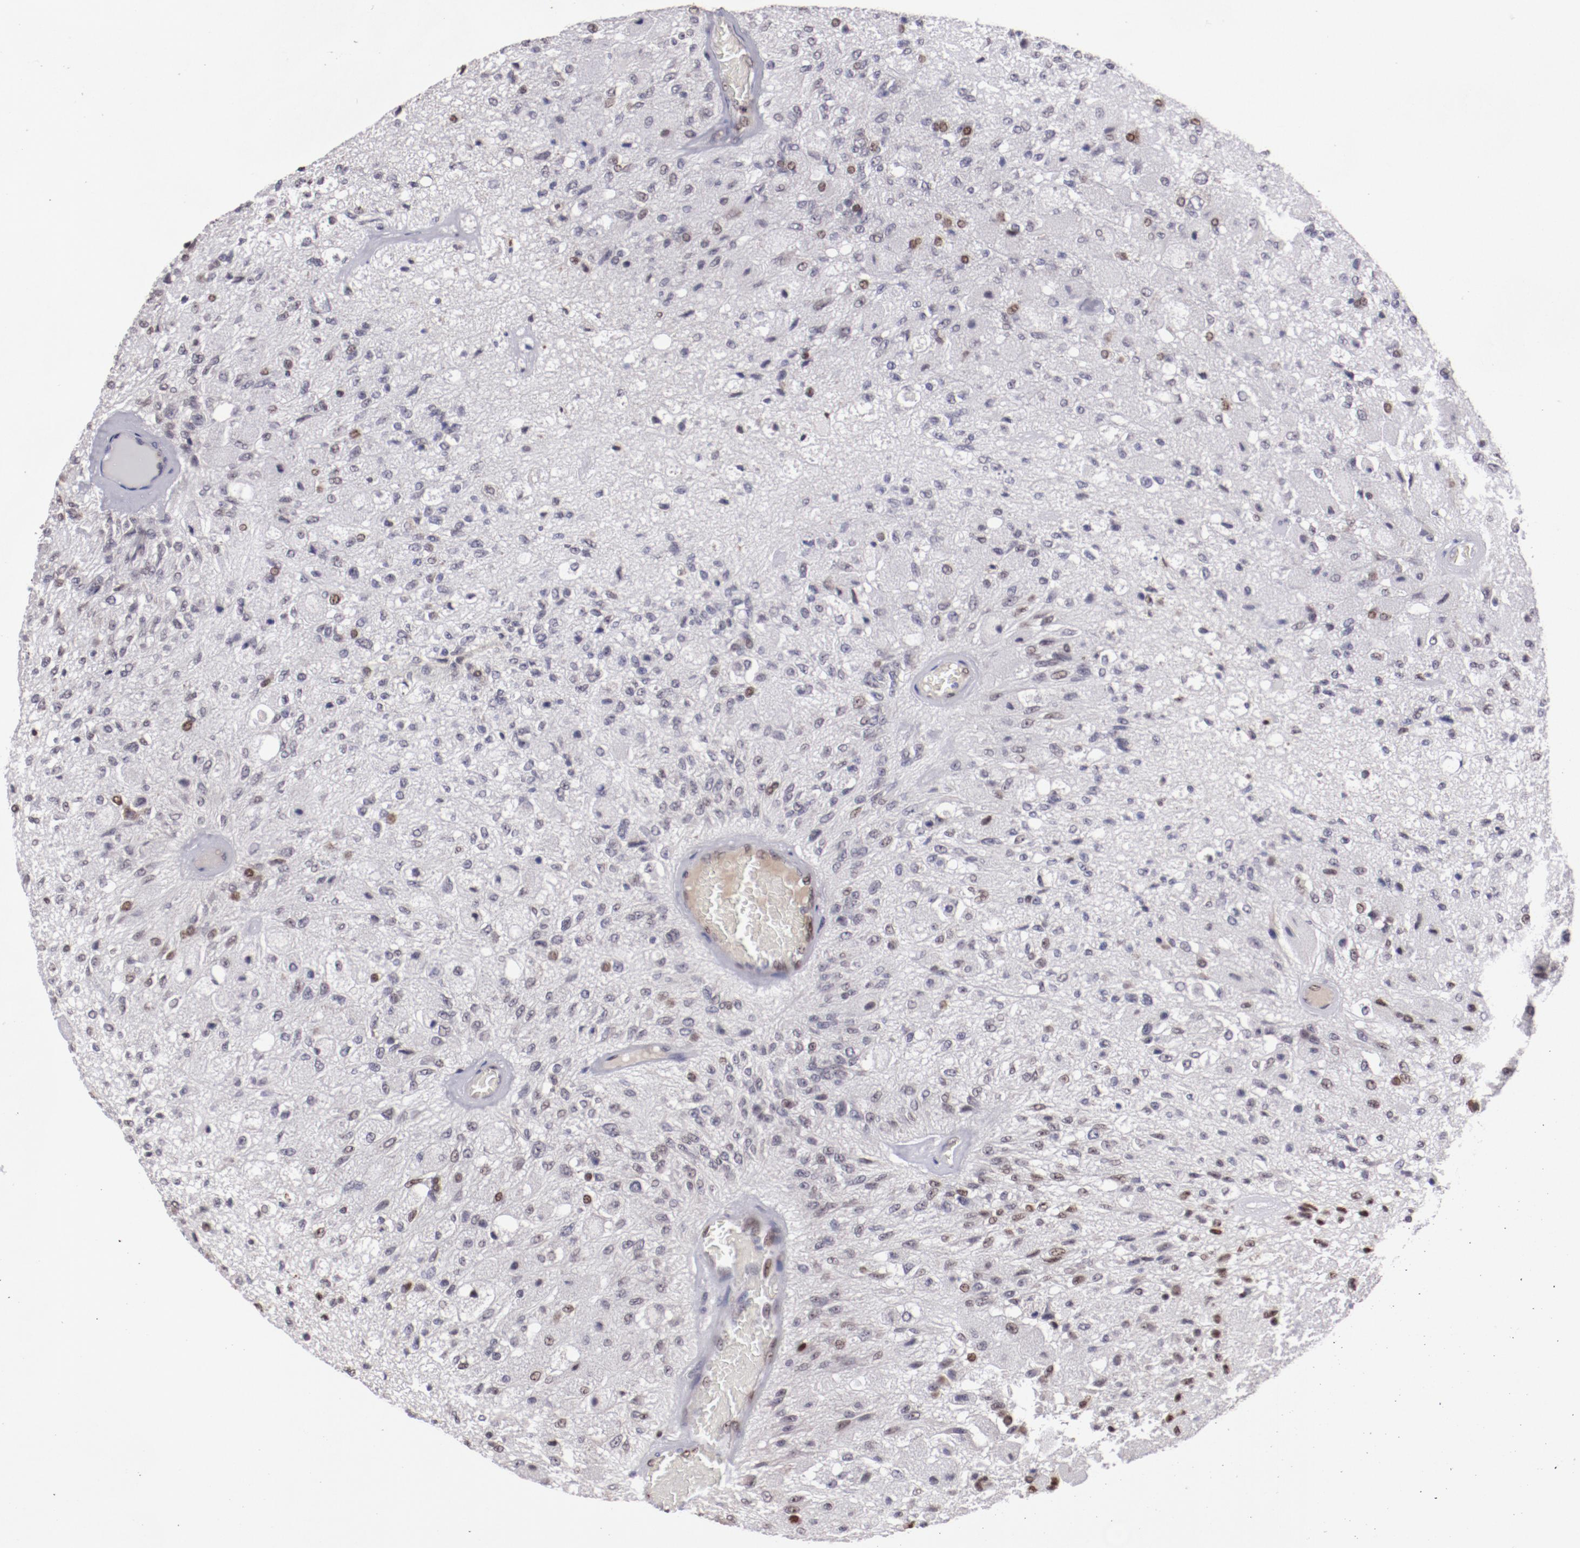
{"staining": {"intensity": "weak", "quantity": "<25%", "location": "nuclear"}, "tissue": "glioma", "cell_type": "Tumor cells", "image_type": "cancer", "snomed": [{"axis": "morphology", "description": "Normal tissue, NOS"}, {"axis": "morphology", "description": "Glioma, malignant, High grade"}, {"axis": "topography", "description": "Cerebral cortex"}], "caption": "High power microscopy photomicrograph of an immunohistochemistry histopathology image of high-grade glioma (malignant), revealing no significant positivity in tumor cells.", "gene": "DDX24", "patient": {"sex": "male", "age": 77}}